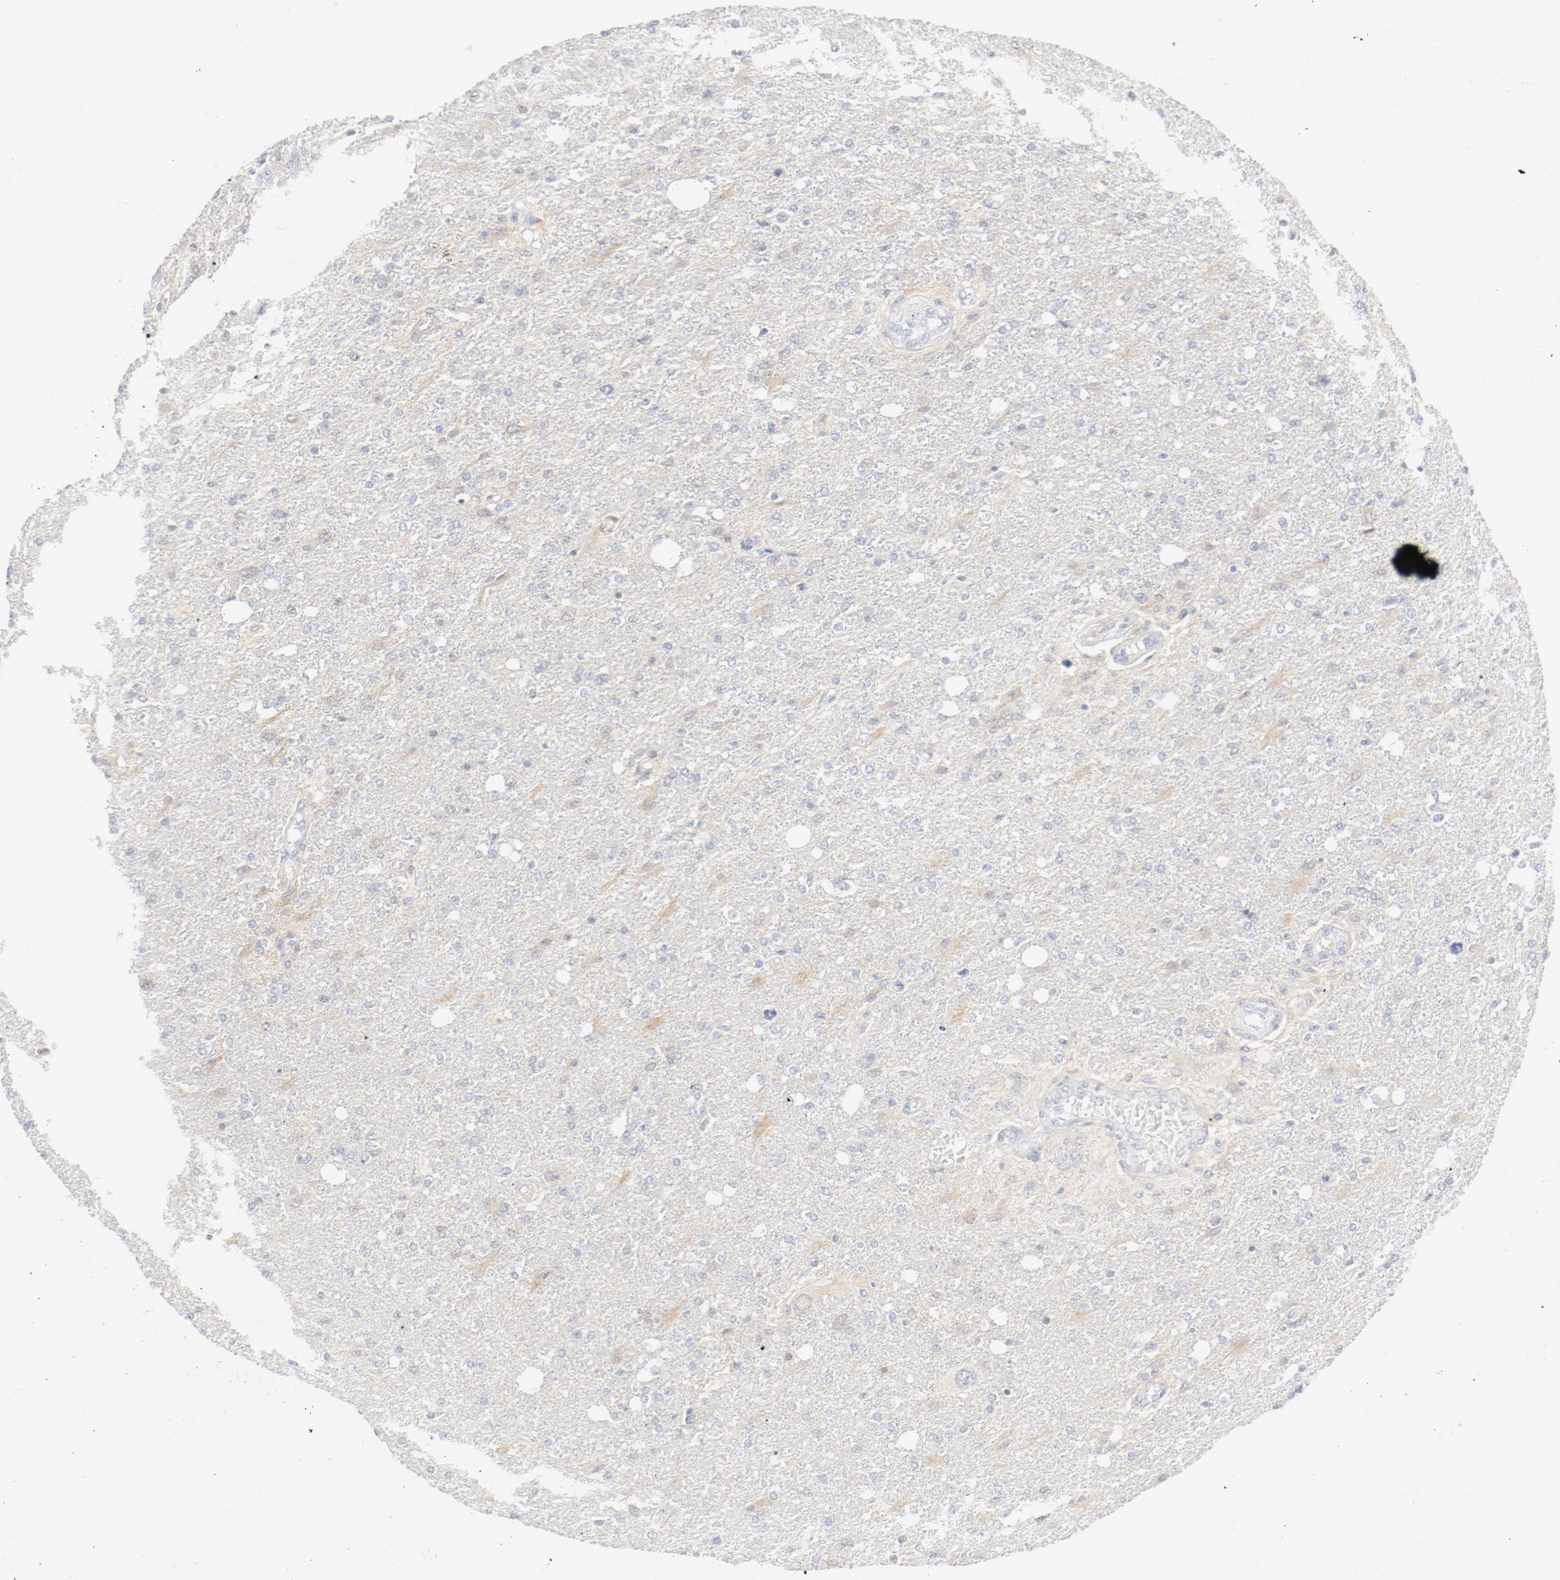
{"staining": {"intensity": "weak", "quantity": "<25%", "location": "cytoplasmic/membranous"}, "tissue": "glioma", "cell_type": "Tumor cells", "image_type": "cancer", "snomed": [{"axis": "morphology", "description": "Glioma, malignant, High grade"}, {"axis": "topography", "description": "Cerebral cortex"}], "caption": "DAB immunohistochemical staining of human malignant glioma (high-grade) reveals no significant expression in tumor cells. (DAB (3,3'-diaminobenzidine) immunohistochemistry, high magnification).", "gene": "PGM1", "patient": {"sex": "male", "age": 76}}